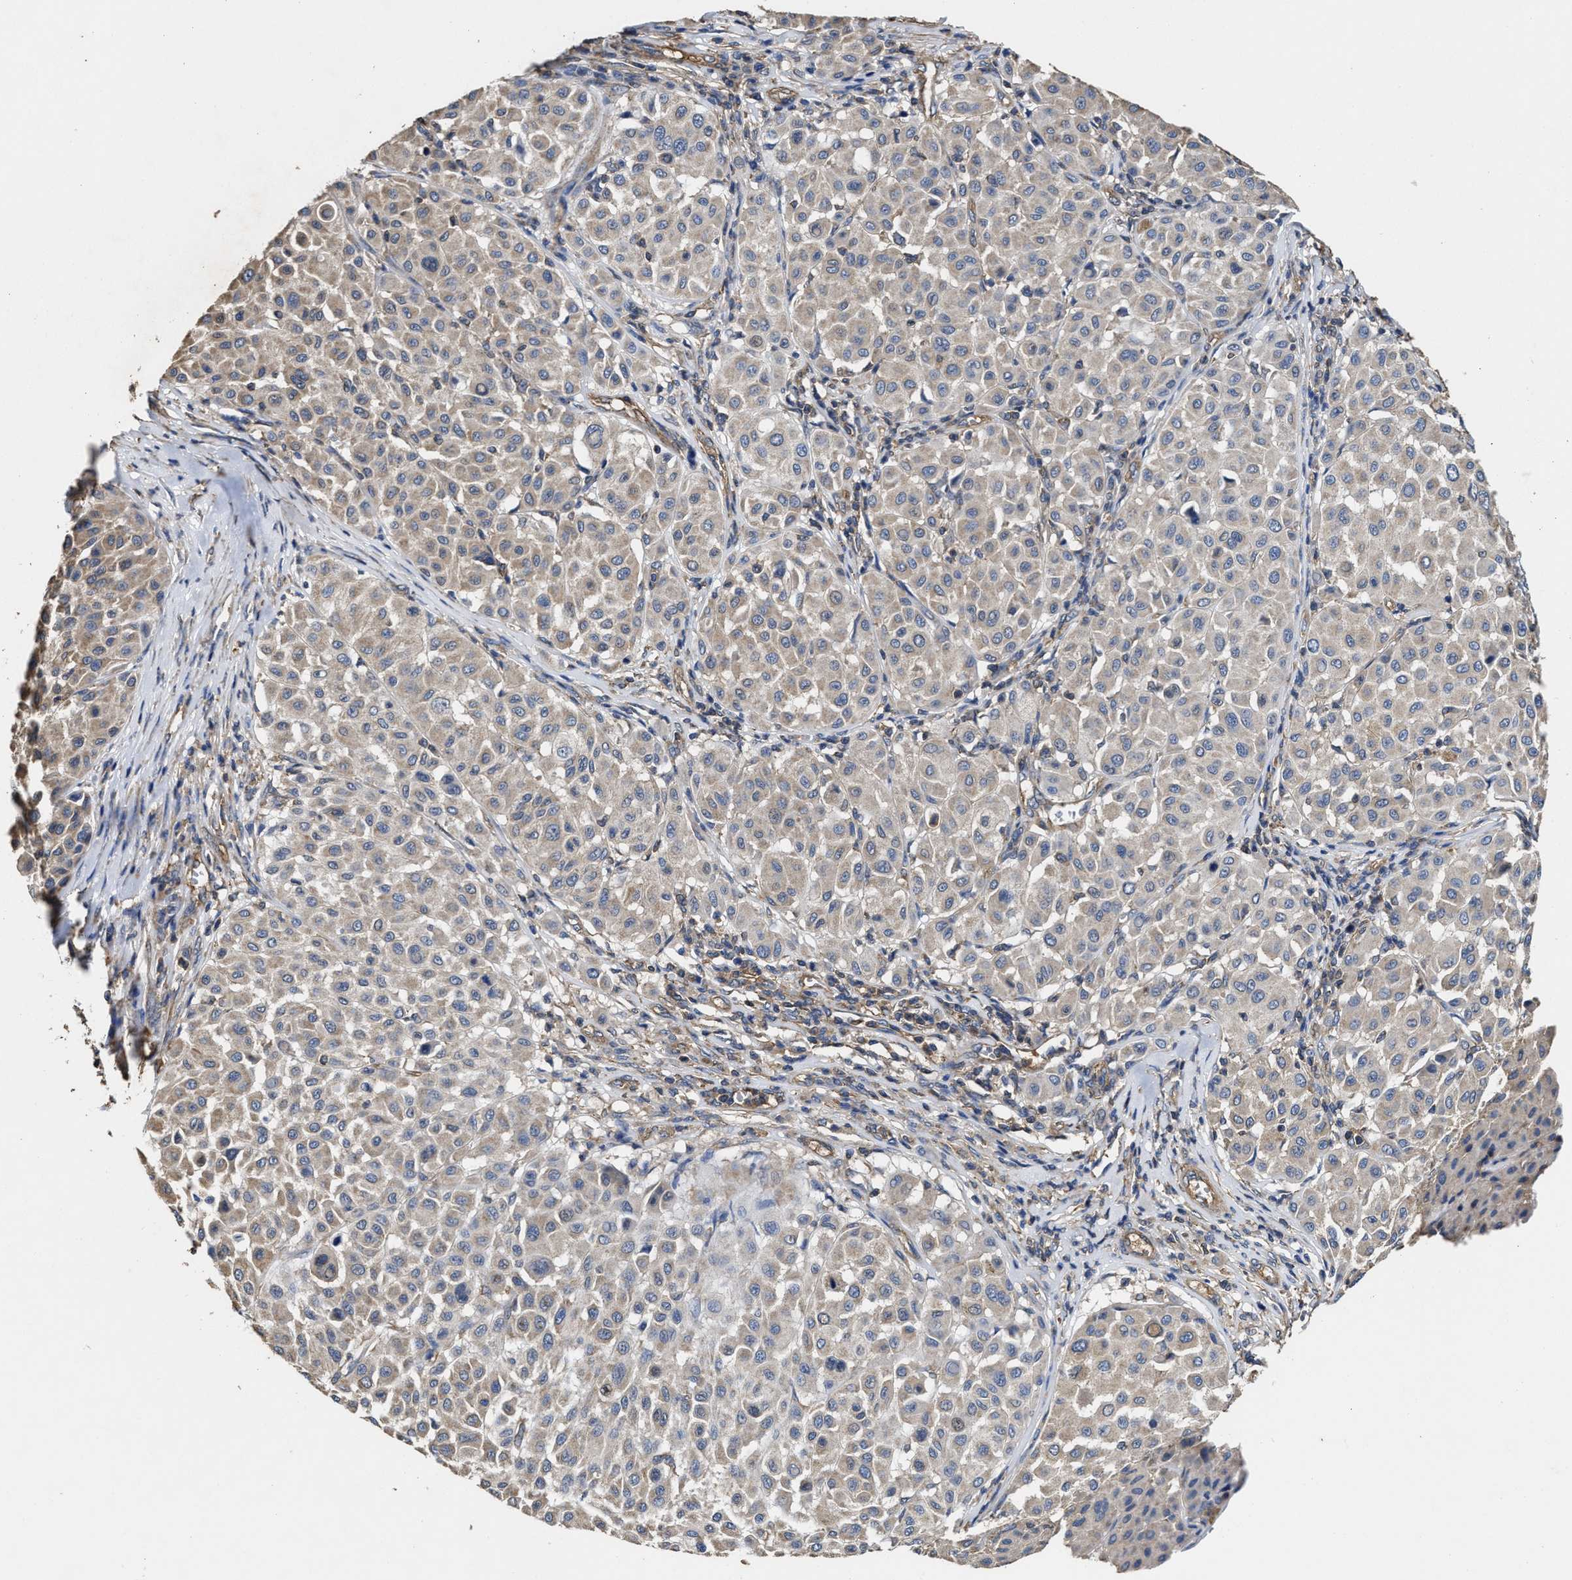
{"staining": {"intensity": "weak", "quantity": ">75%", "location": "cytoplasmic/membranous"}, "tissue": "melanoma", "cell_type": "Tumor cells", "image_type": "cancer", "snomed": [{"axis": "morphology", "description": "Malignant melanoma, Metastatic site"}, {"axis": "topography", "description": "Soft tissue"}], "caption": "Weak cytoplasmic/membranous protein positivity is identified in about >75% of tumor cells in melanoma.", "gene": "SFXN4", "patient": {"sex": "male", "age": 41}}